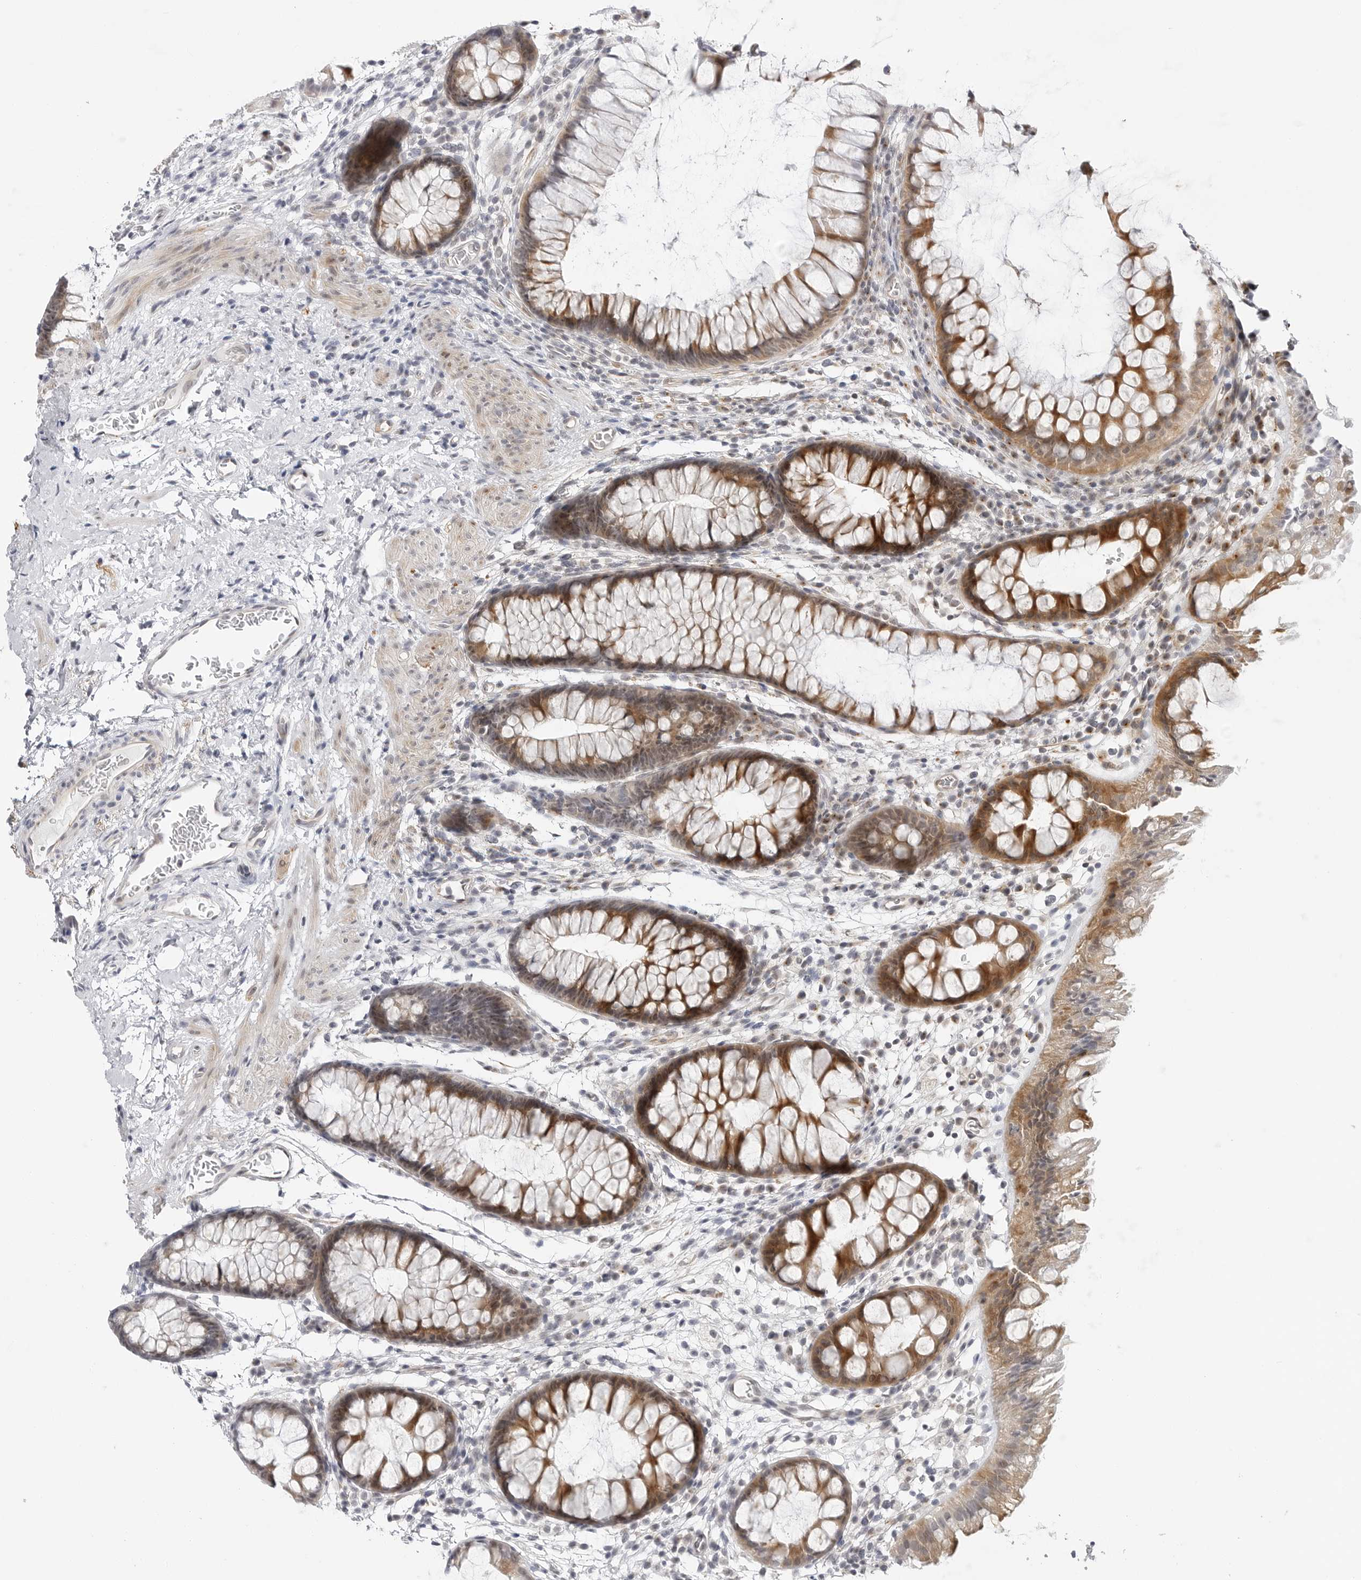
{"staining": {"intensity": "moderate", "quantity": "<25%", "location": "cytoplasmic/membranous"}, "tissue": "colon", "cell_type": "Endothelial cells", "image_type": "normal", "snomed": [{"axis": "morphology", "description": "Normal tissue, NOS"}, {"axis": "topography", "description": "Colon"}], "caption": "Moderate cytoplasmic/membranous expression for a protein is identified in approximately <25% of endothelial cells of benign colon using immunohistochemistry (IHC).", "gene": "MAP2K5", "patient": {"sex": "female", "age": 62}}